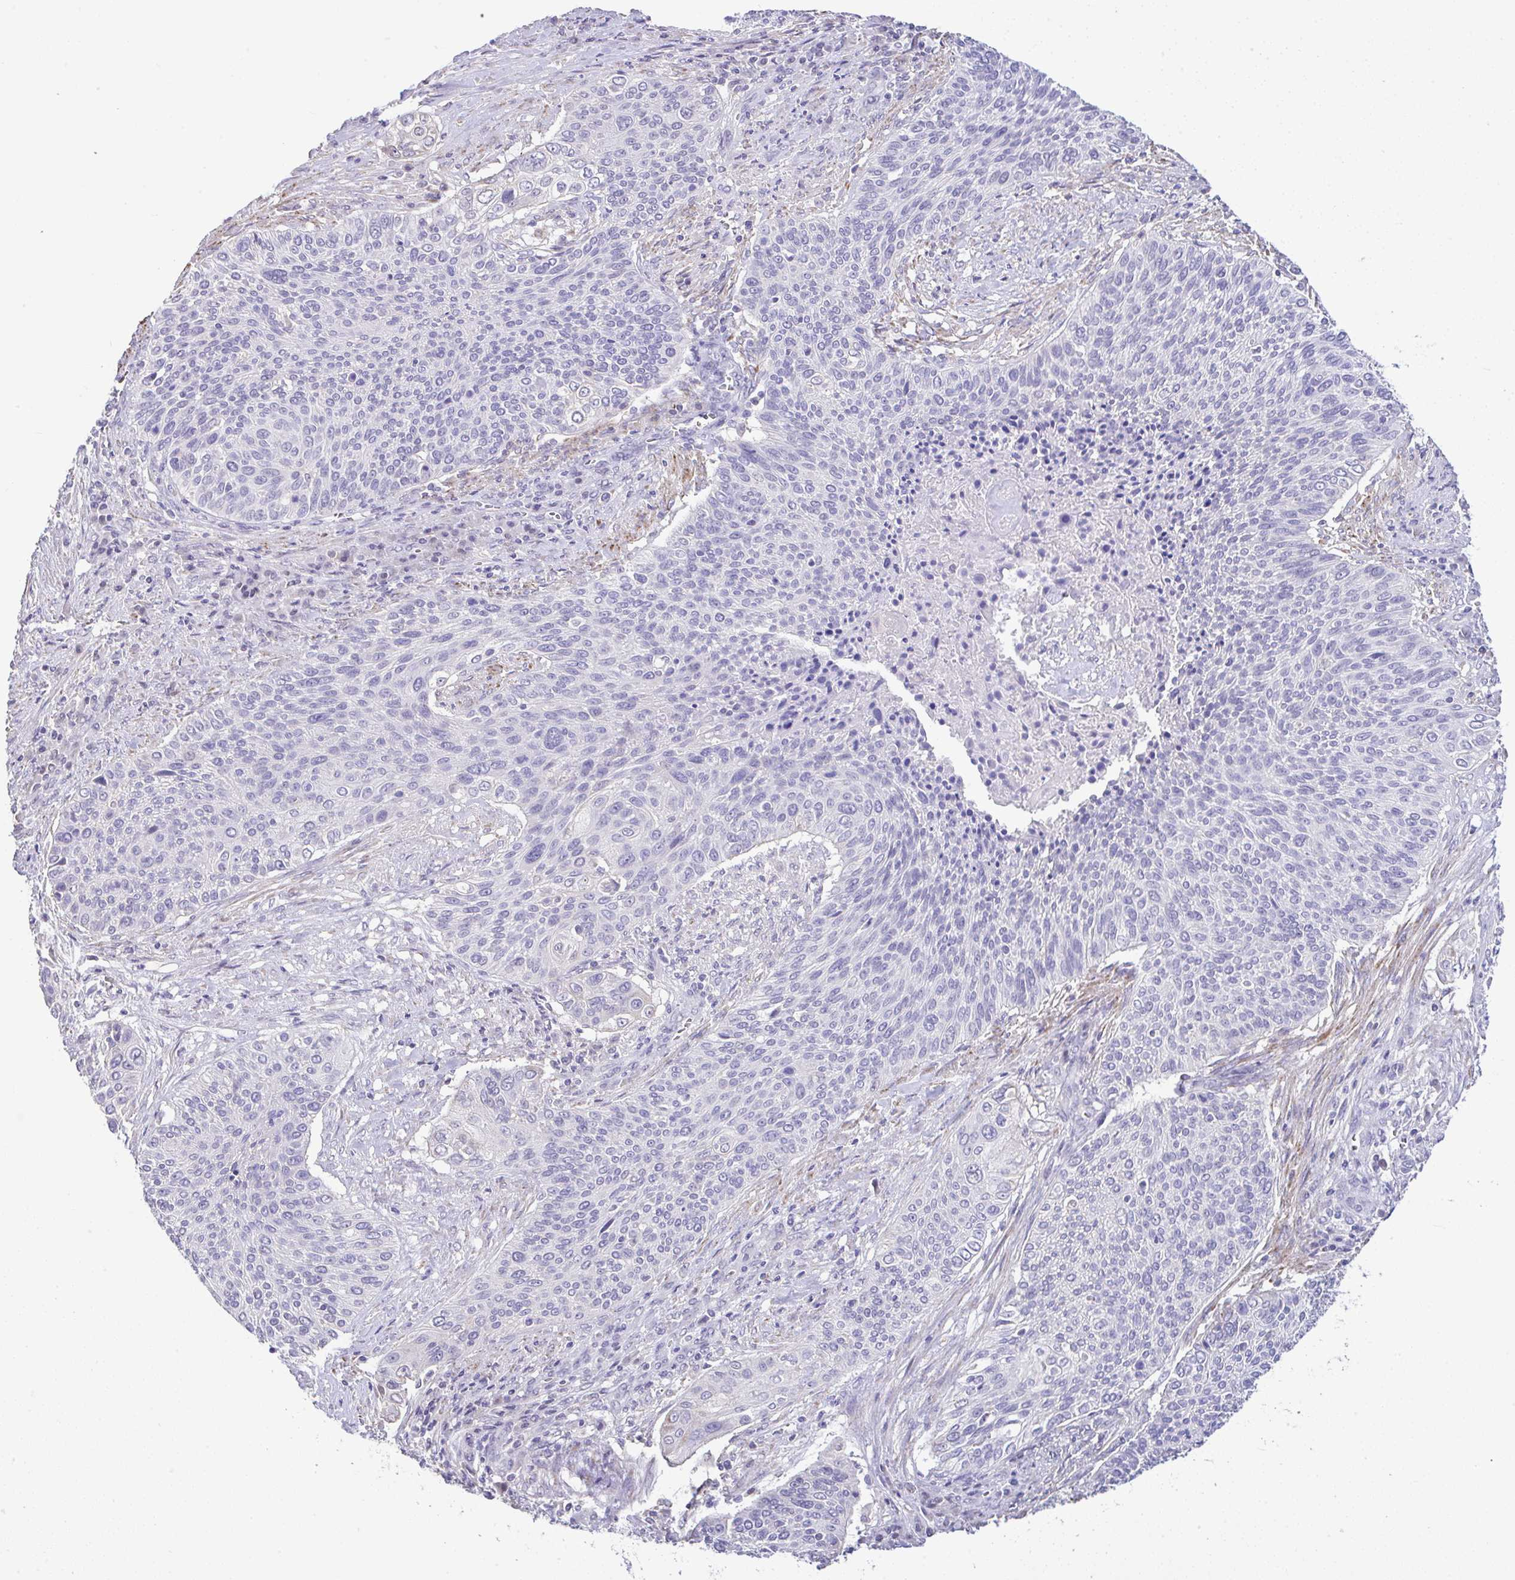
{"staining": {"intensity": "negative", "quantity": "none", "location": "none"}, "tissue": "cervical cancer", "cell_type": "Tumor cells", "image_type": "cancer", "snomed": [{"axis": "morphology", "description": "Squamous cell carcinoma, NOS"}, {"axis": "topography", "description": "Cervix"}], "caption": "Cervical squamous cell carcinoma was stained to show a protein in brown. There is no significant staining in tumor cells.", "gene": "CTU1", "patient": {"sex": "female", "age": 31}}